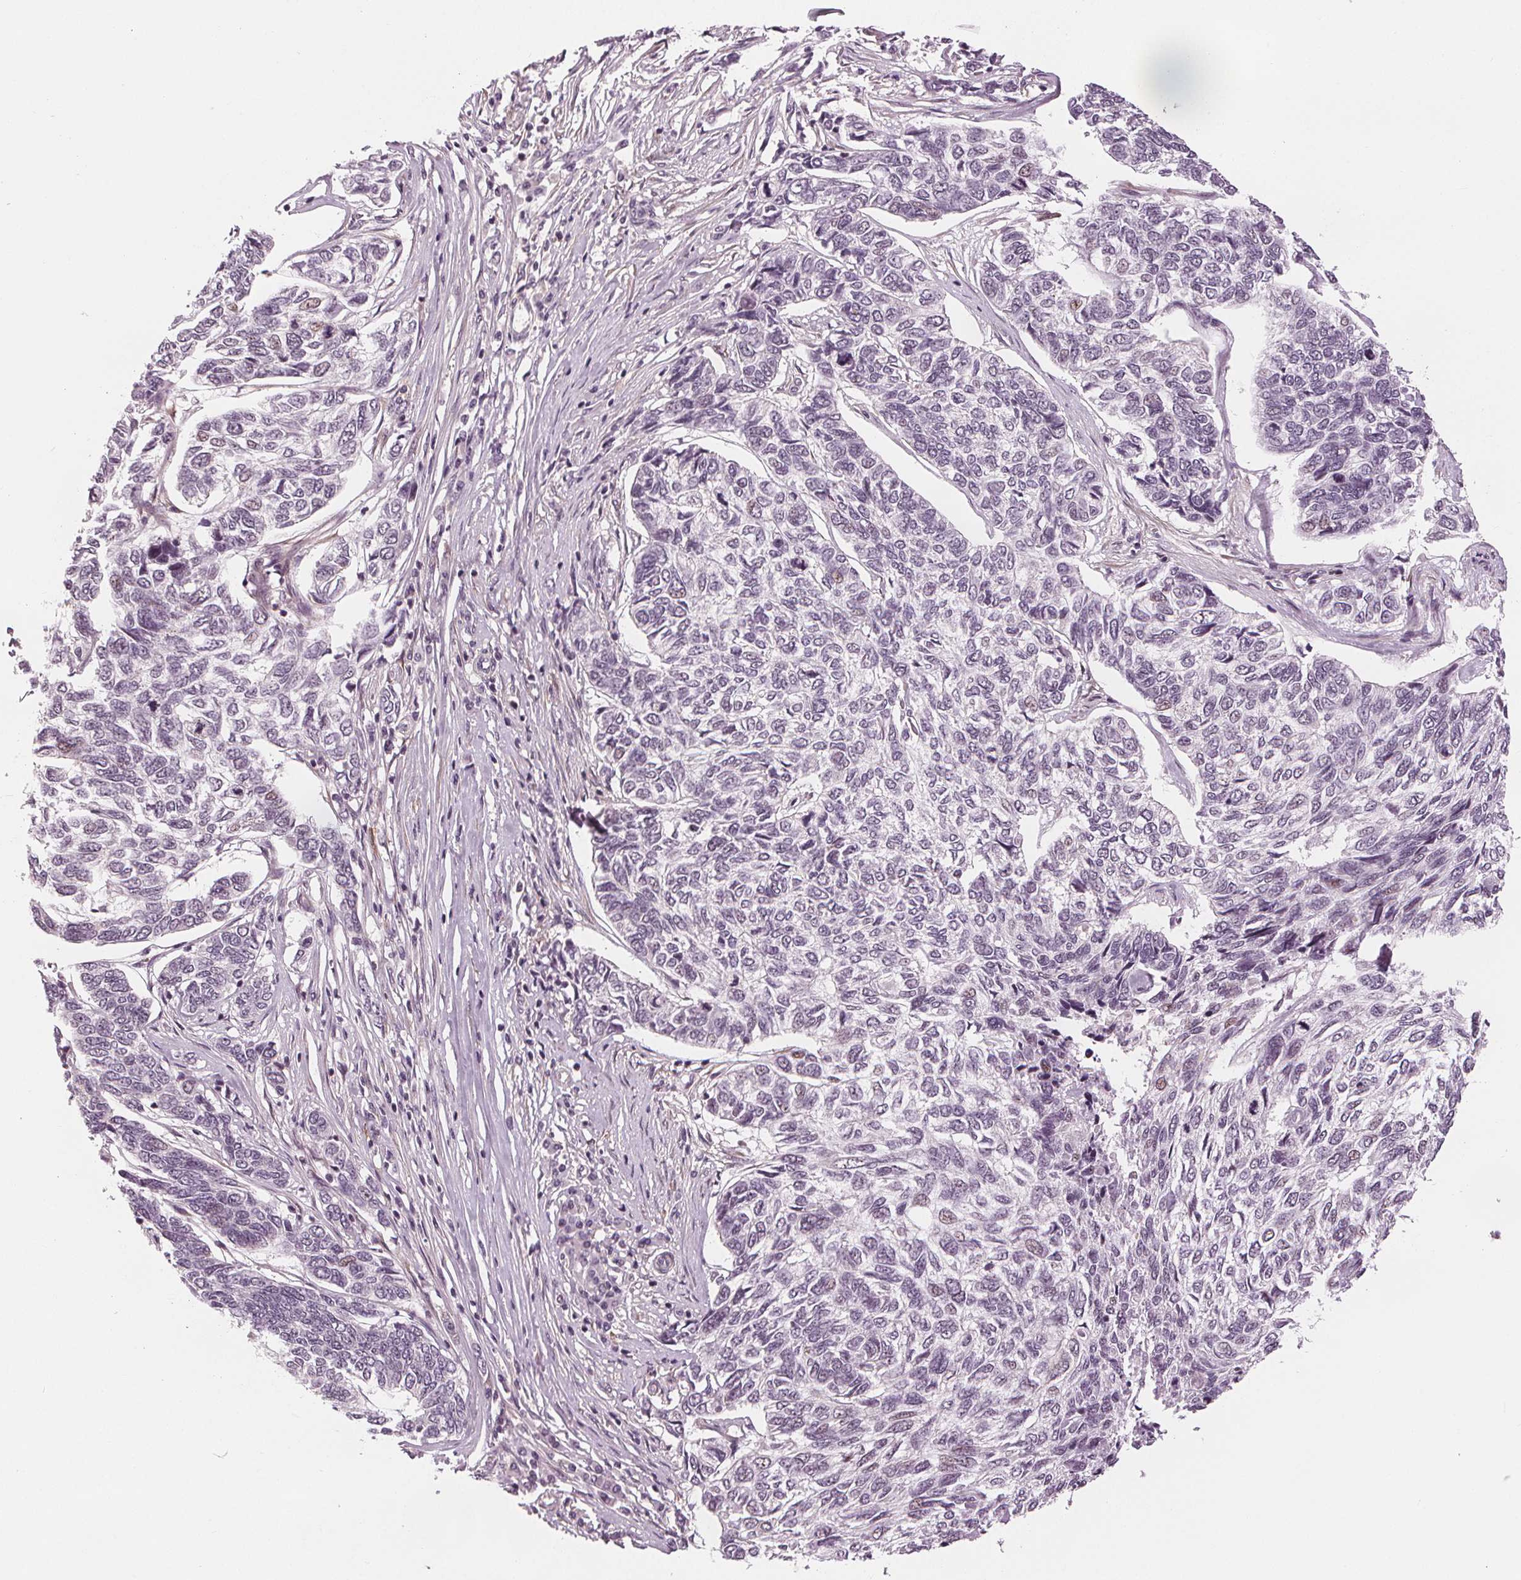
{"staining": {"intensity": "negative", "quantity": "none", "location": "none"}, "tissue": "skin cancer", "cell_type": "Tumor cells", "image_type": "cancer", "snomed": [{"axis": "morphology", "description": "Basal cell carcinoma"}, {"axis": "topography", "description": "Skin"}], "caption": "This is a photomicrograph of immunohistochemistry (IHC) staining of basal cell carcinoma (skin), which shows no staining in tumor cells.", "gene": "SLC34A1", "patient": {"sex": "female", "age": 65}}